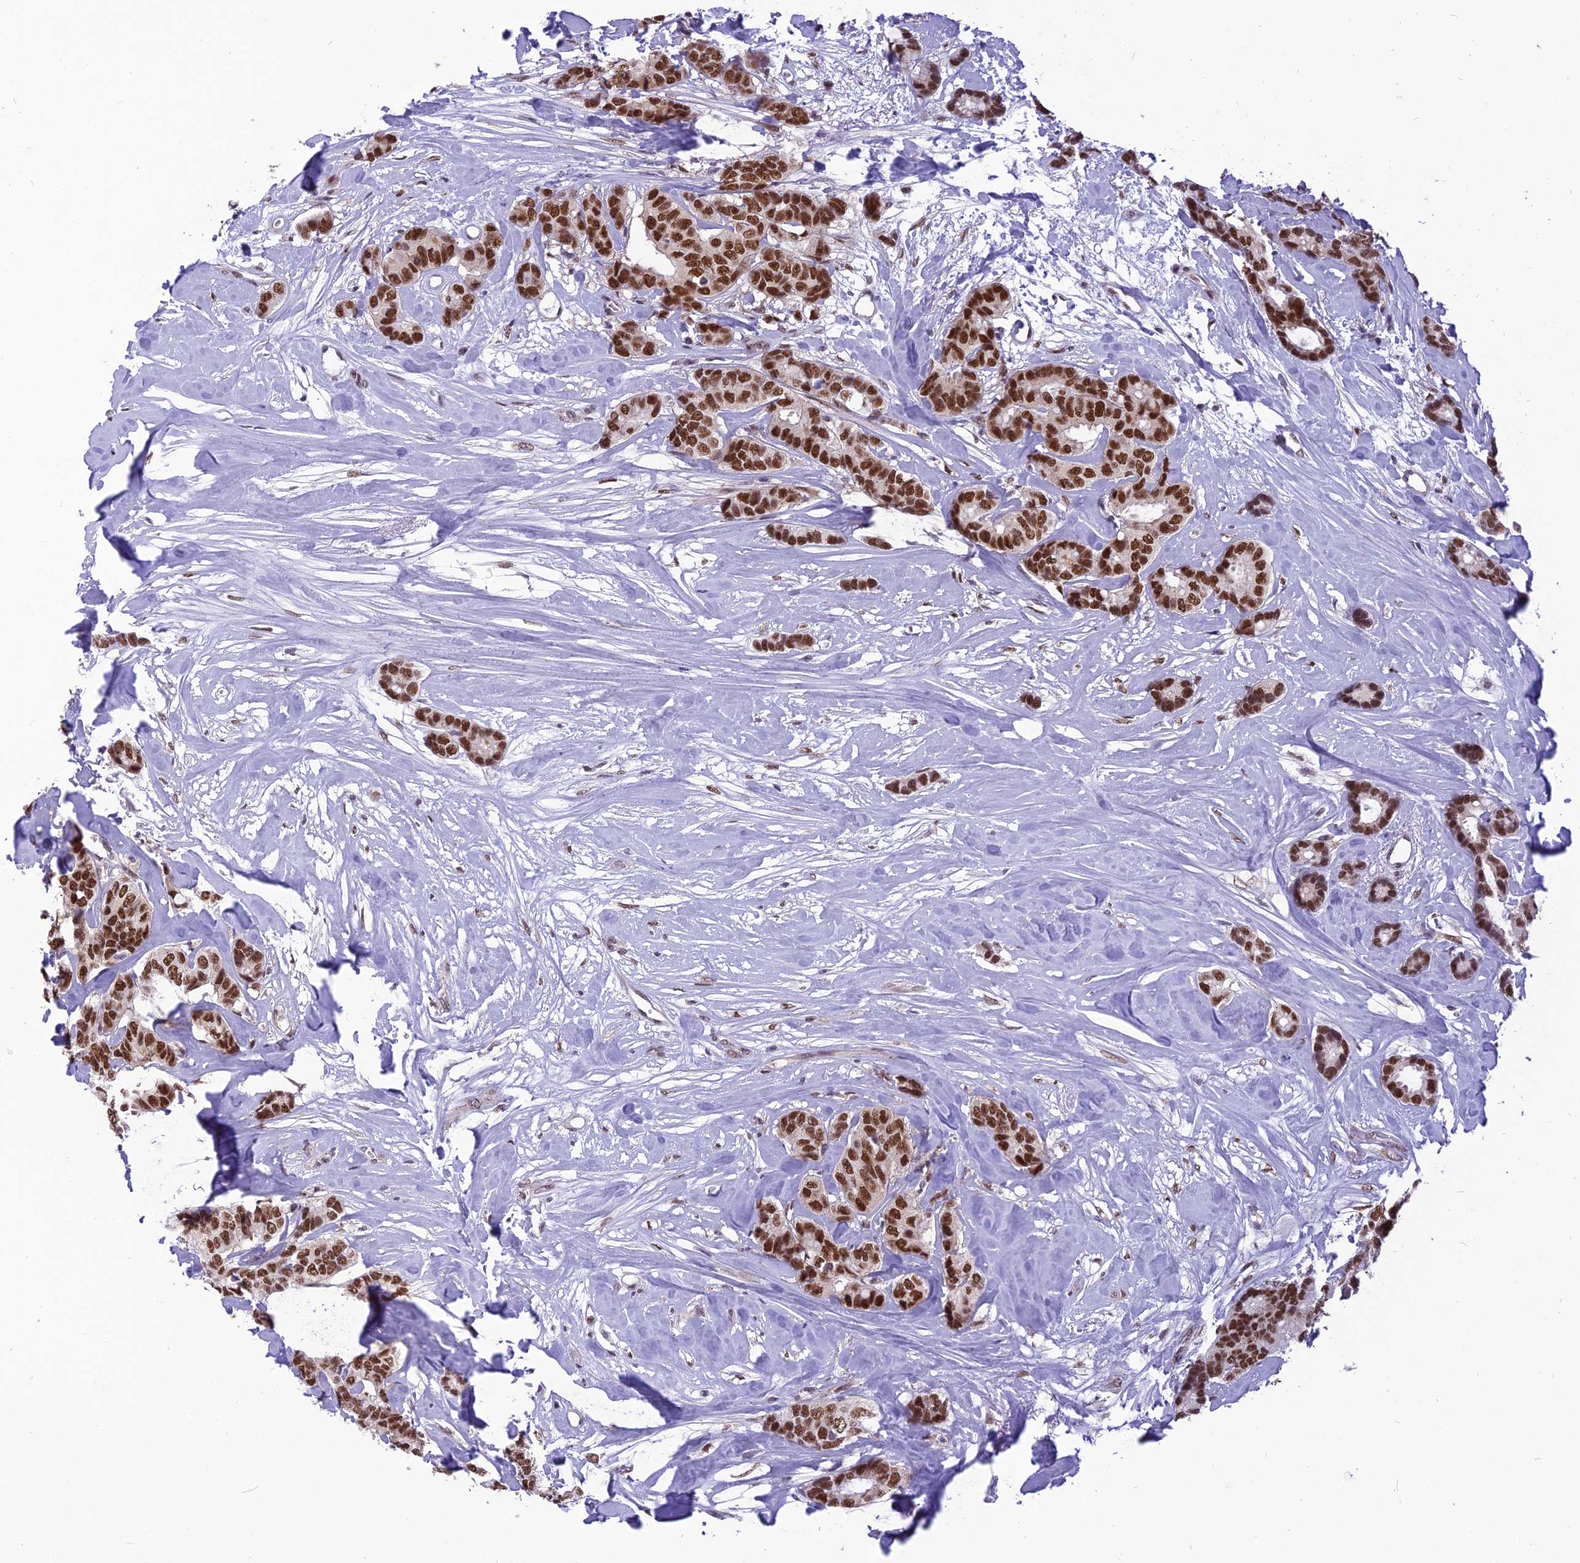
{"staining": {"intensity": "strong", "quantity": ">75%", "location": "nuclear"}, "tissue": "breast cancer", "cell_type": "Tumor cells", "image_type": "cancer", "snomed": [{"axis": "morphology", "description": "Duct carcinoma"}, {"axis": "topography", "description": "Breast"}], "caption": "Protein expression by IHC demonstrates strong nuclear staining in about >75% of tumor cells in breast cancer.", "gene": "IRF2BP1", "patient": {"sex": "female", "age": 87}}